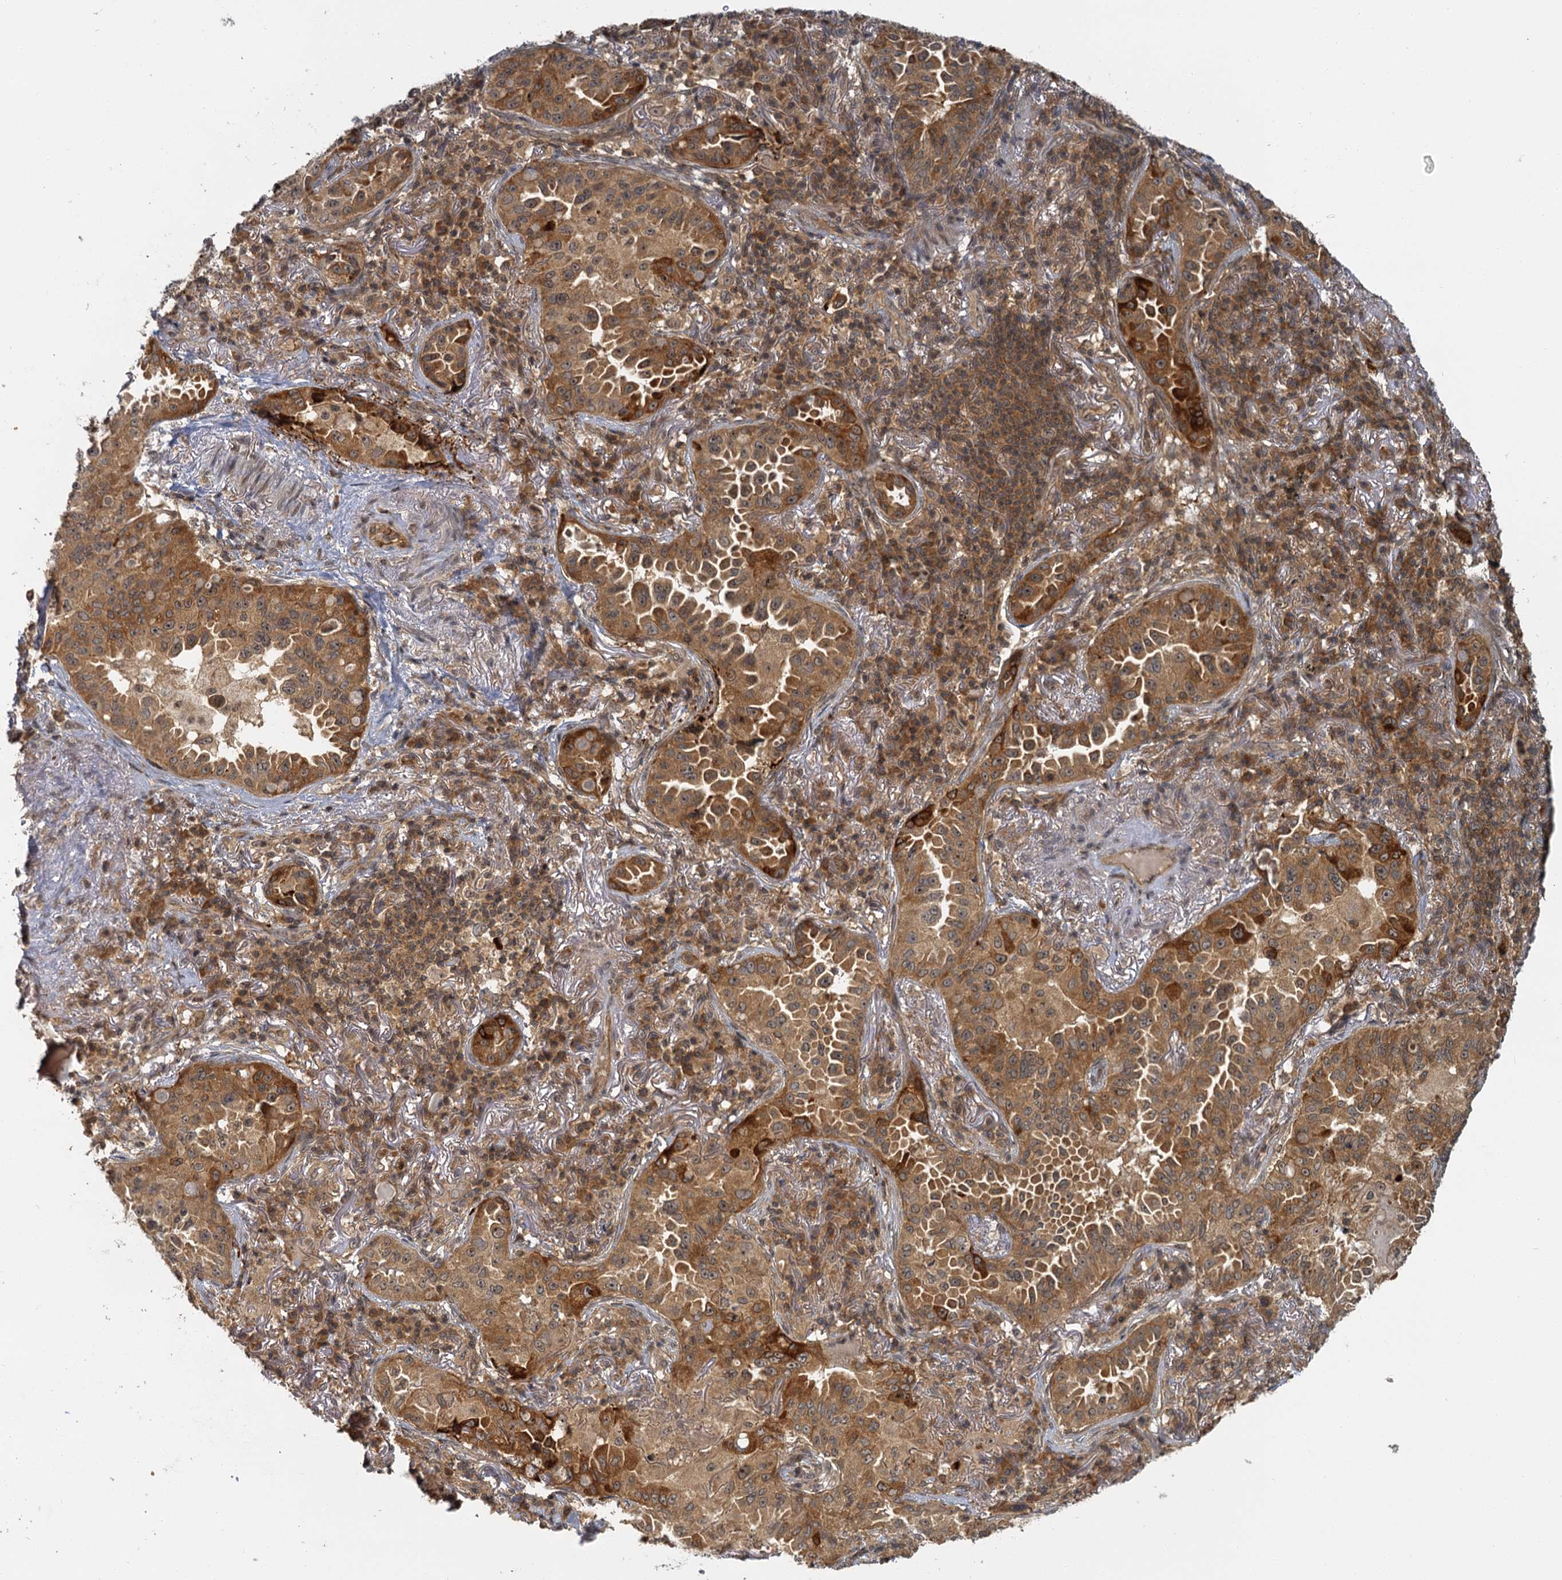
{"staining": {"intensity": "moderate", "quantity": ">75%", "location": "cytoplasmic/membranous,nuclear"}, "tissue": "lung cancer", "cell_type": "Tumor cells", "image_type": "cancer", "snomed": [{"axis": "morphology", "description": "Adenocarcinoma, NOS"}, {"axis": "topography", "description": "Lung"}], "caption": "Immunohistochemistry (IHC) histopathology image of neoplastic tissue: lung adenocarcinoma stained using IHC demonstrates medium levels of moderate protein expression localized specifically in the cytoplasmic/membranous and nuclear of tumor cells, appearing as a cytoplasmic/membranous and nuclear brown color.", "gene": "ZNF549", "patient": {"sex": "female", "age": 69}}